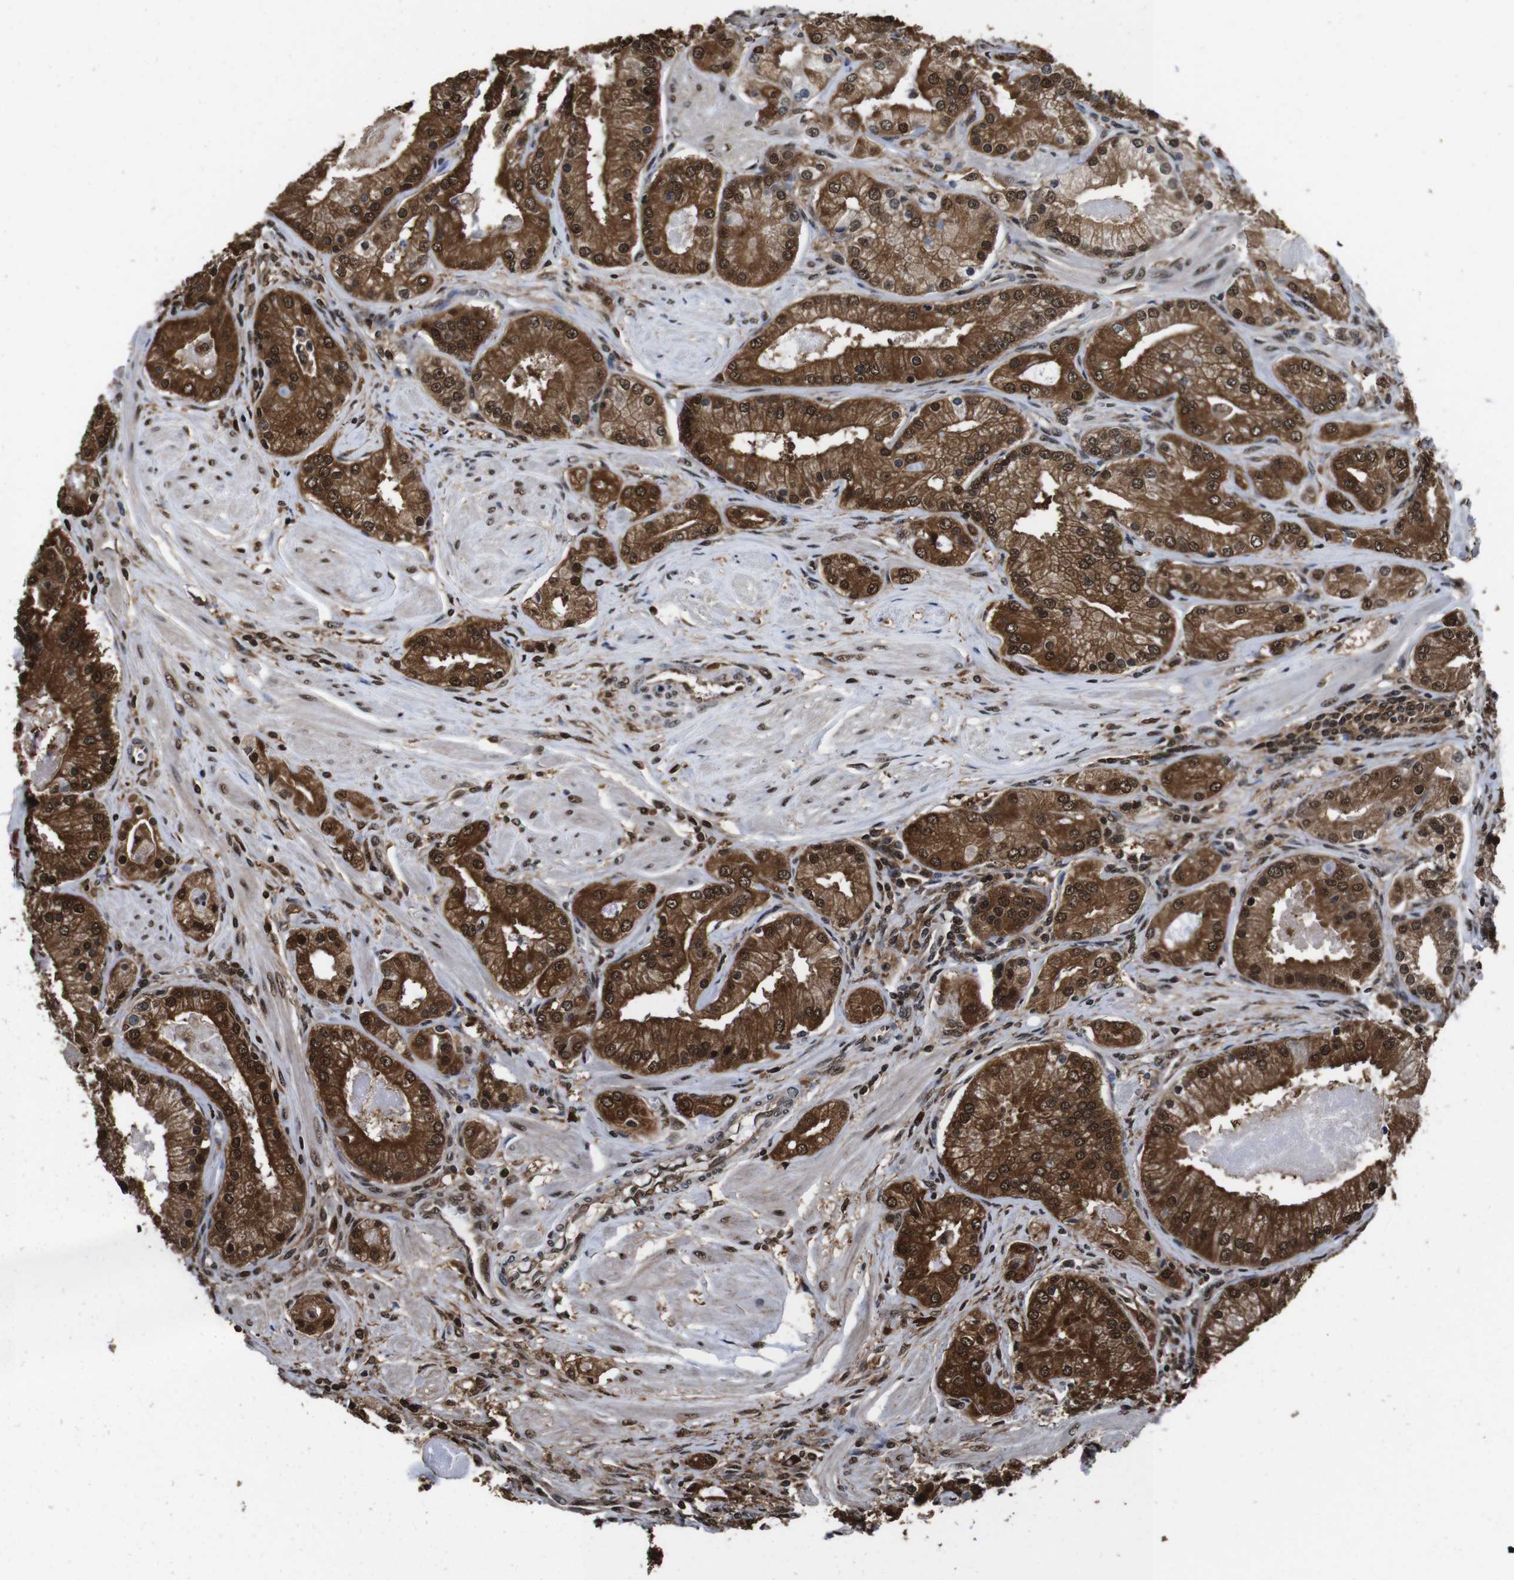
{"staining": {"intensity": "strong", "quantity": "25%-75%", "location": "cytoplasmic/membranous,nuclear"}, "tissue": "prostate cancer", "cell_type": "Tumor cells", "image_type": "cancer", "snomed": [{"axis": "morphology", "description": "Adenocarcinoma, High grade"}, {"axis": "topography", "description": "Prostate"}], "caption": "An IHC photomicrograph of tumor tissue is shown. Protein staining in brown highlights strong cytoplasmic/membranous and nuclear positivity in prostate cancer within tumor cells.", "gene": "VCP", "patient": {"sex": "male", "age": 66}}